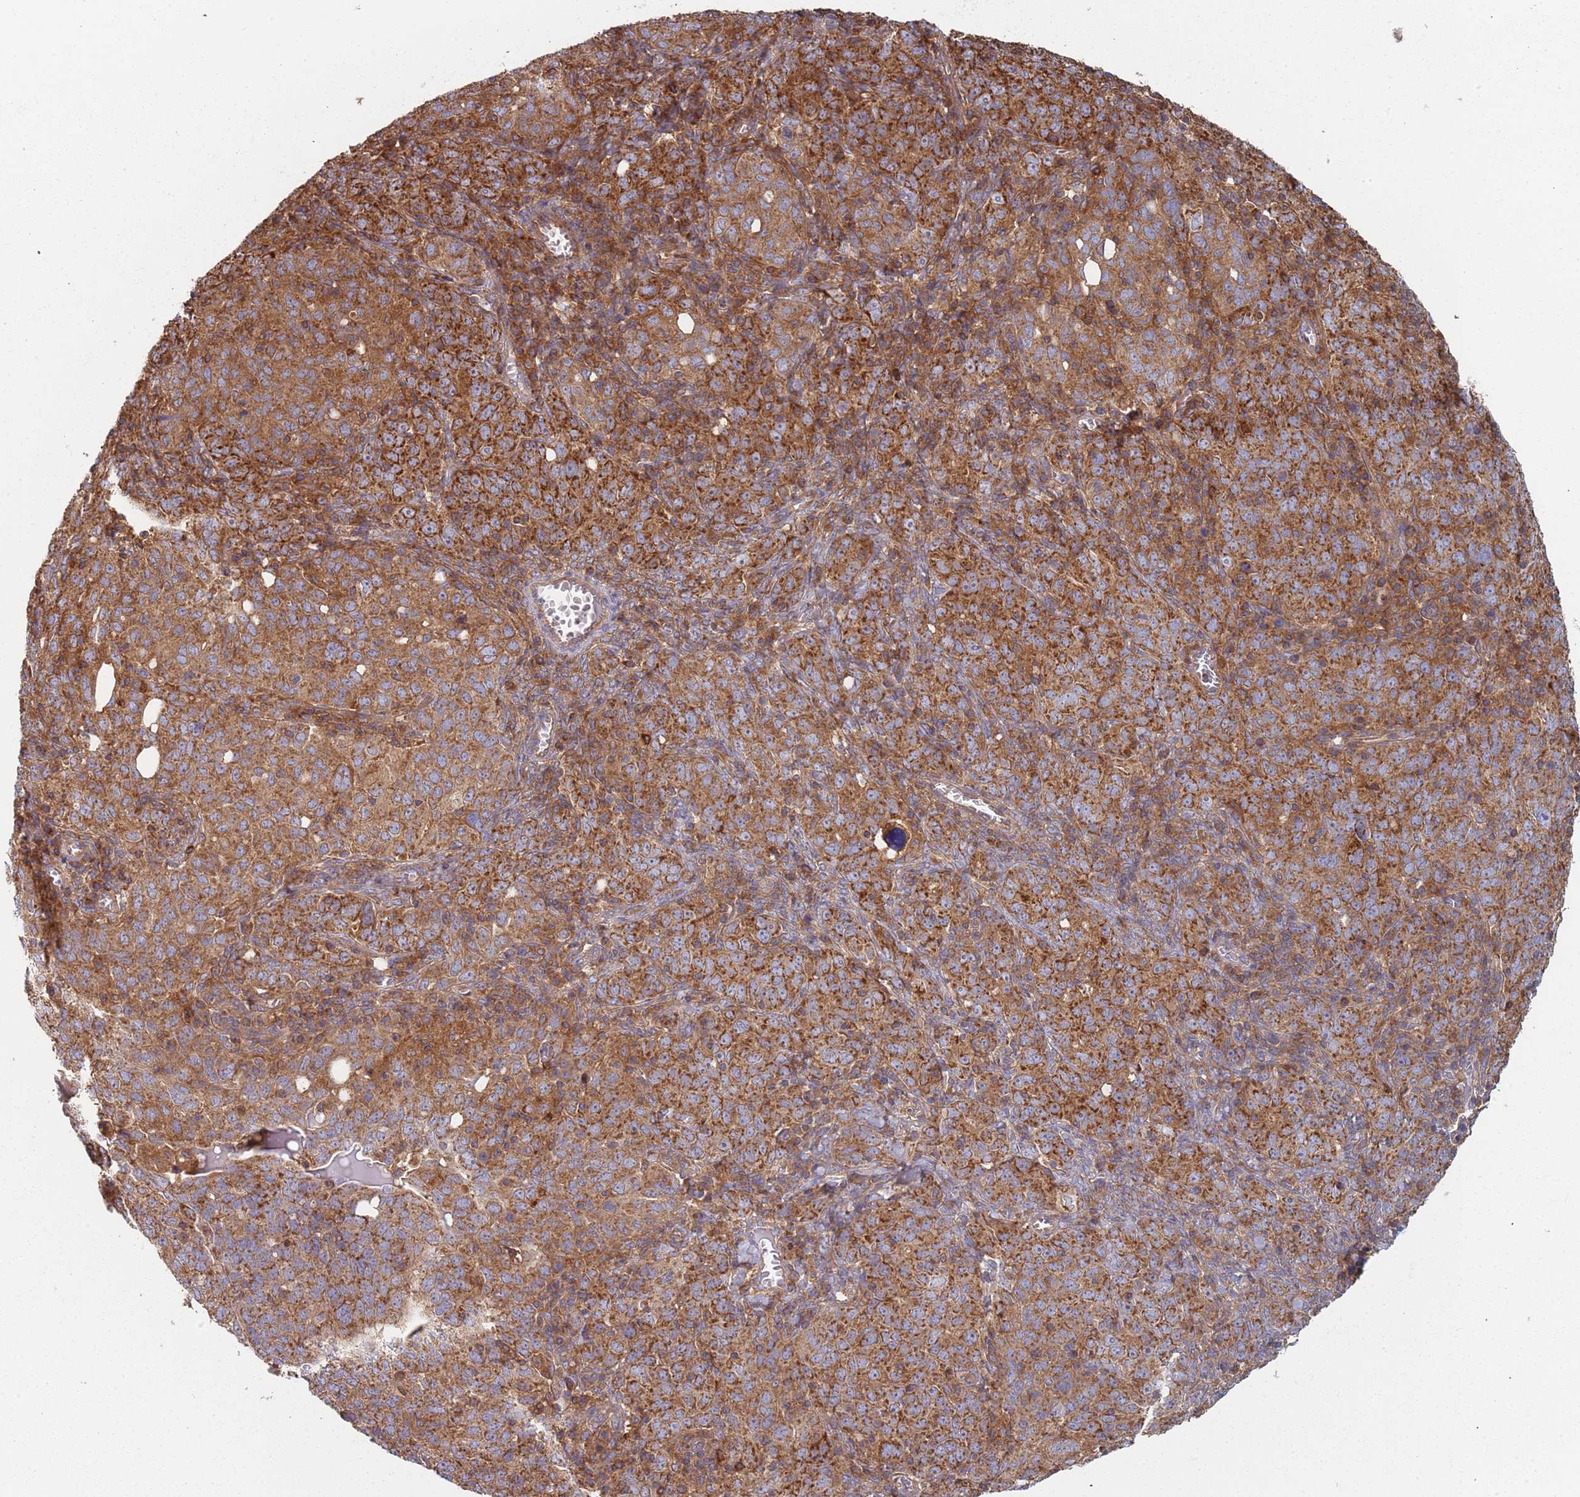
{"staining": {"intensity": "moderate", "quantity": ">75%", "location": "cytoplasmic/membranous"}, "tissue": "ovarian cancer", "cell_type": "Tumor cells", "image_type": "cancer", "snomed": [{"axis": "morphology", "description": "Carcinoma, endometroid"}, {"axis": "topography", "description": "Ovary"}], "caption": "Tumor cells demonstrate medium levels of moderate cytoplasmic/membranous expression in approximately >75% of cells in human ovarian cancer (endometroid carcinoma).", "gene": "GDI2", "patient": {"sex": "female", "age": 62}}